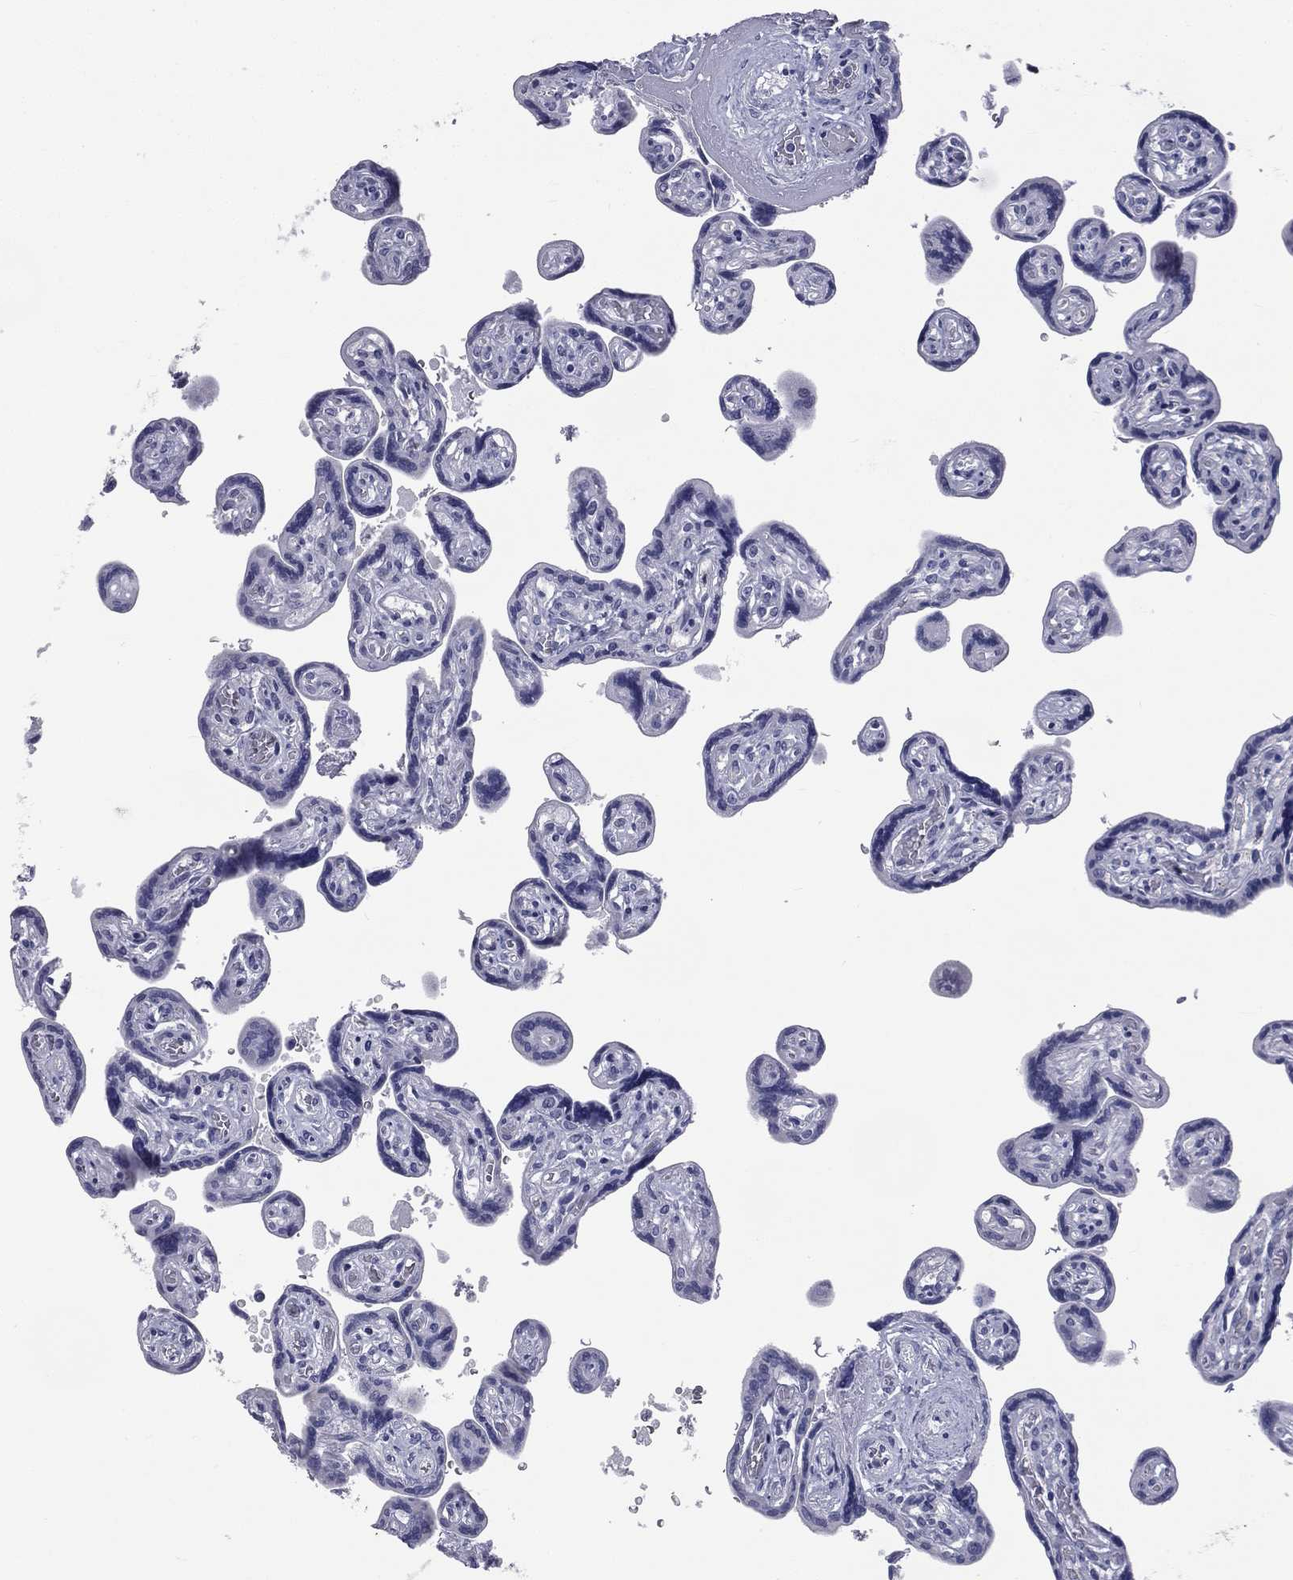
{"staining": {"intensity": "negative", "quantity": "none", "location": "none"}, "tissue": "placenta", "cell_type": "Decidual cells", "image_type": "normal", "snomed": [{"axis": "morphology", "description": "Normal tissue, NOS"}, {"axis": "topography", "description": "Placenta"}], "caption": "Immunohistochemistry histopathology image of benign placenta: human placenta stained with DAB shows no significant protein positivity in decidual cells.", "gene": "IFT27", "patient": {"sex": "female", "age": 32}}